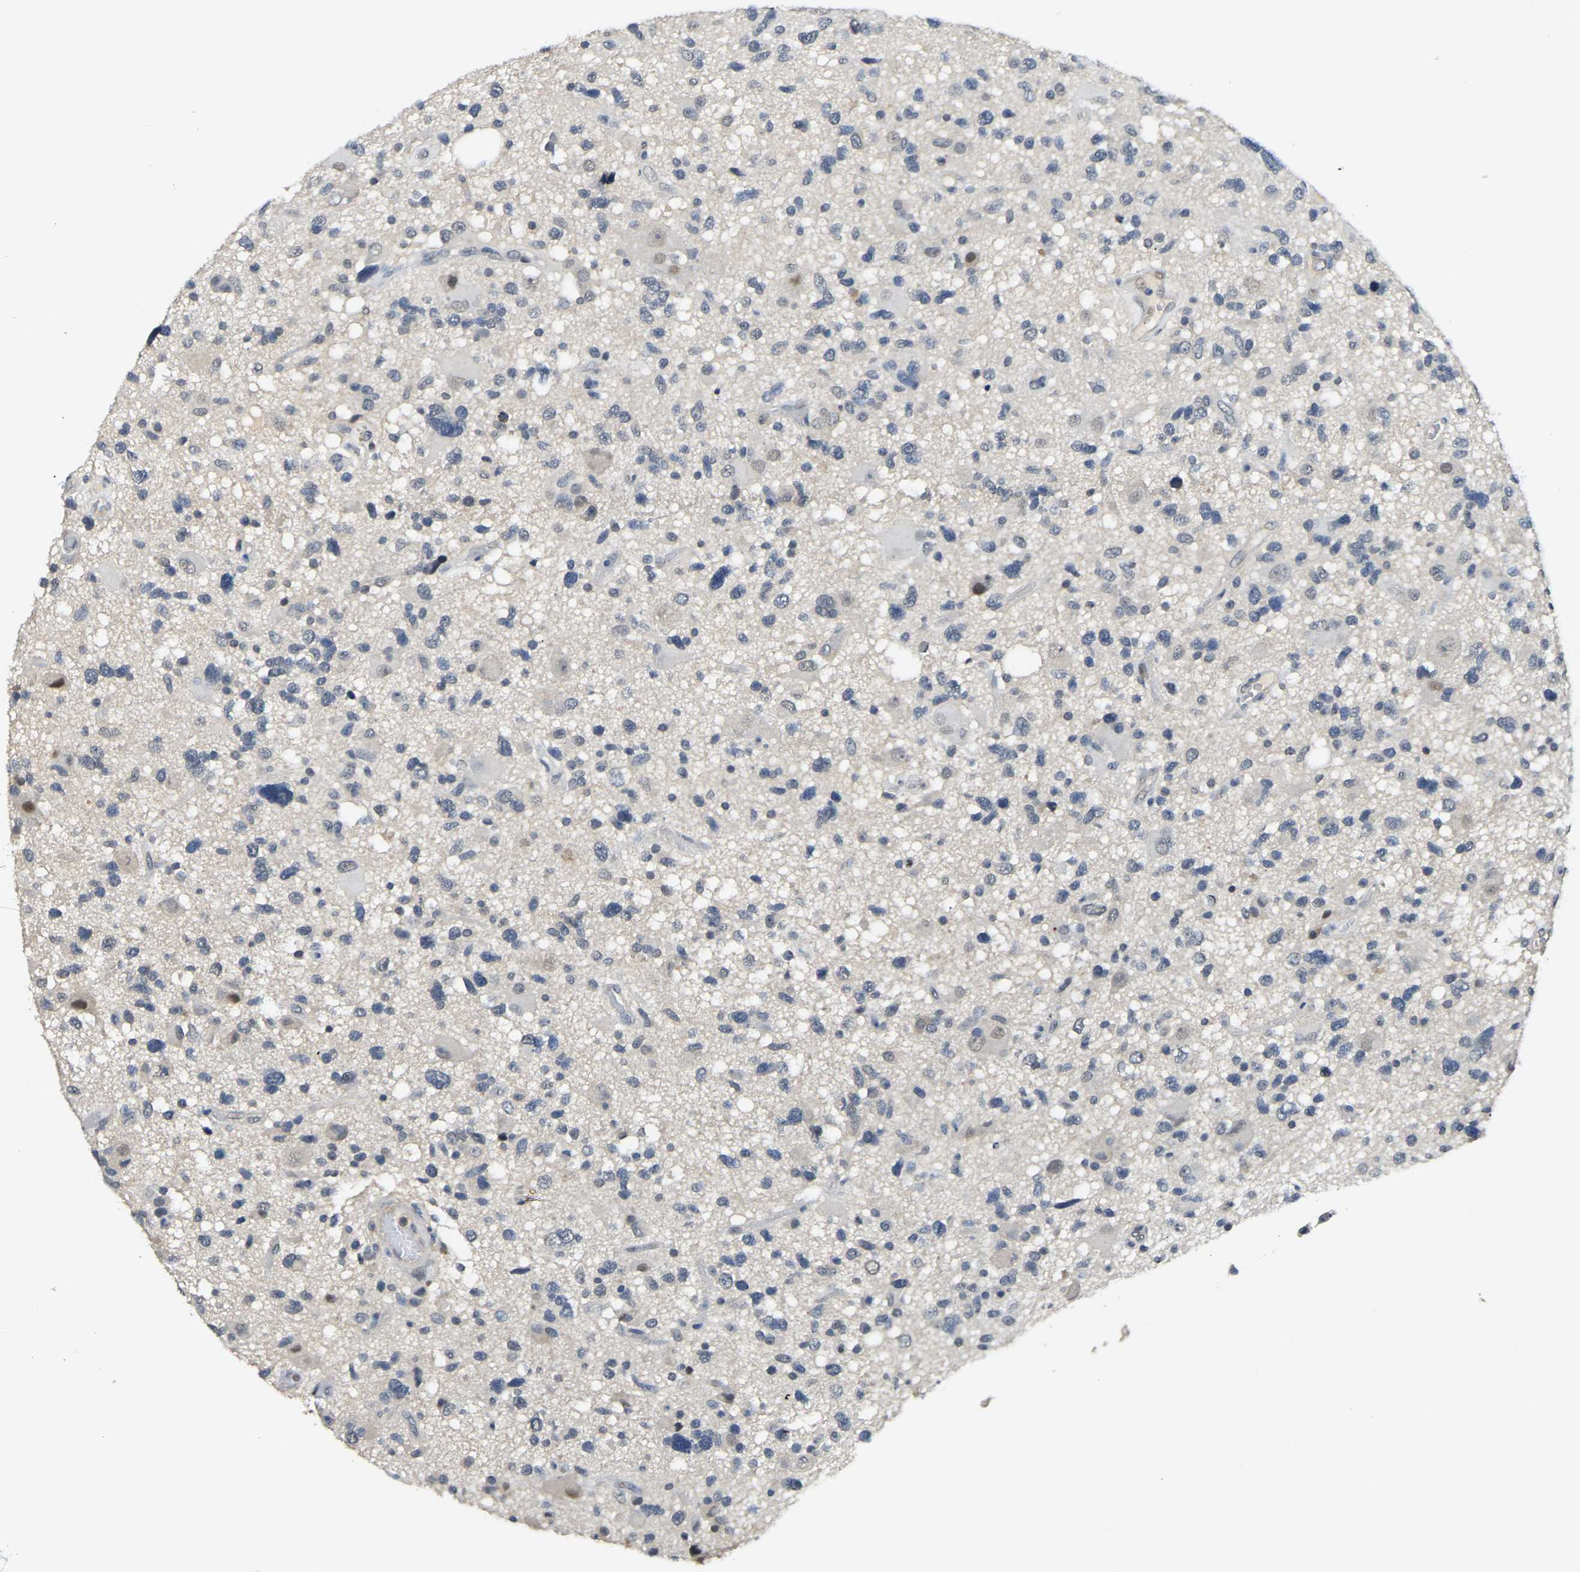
{"staining": {"intensity": "weak", "quantity": "<25%", "location": "cytoplasmic/membranous,nuclear"}, "tissue": "glioma", "cell_type": "Tumor cells", "image_type": "cancer", "snomed": [{"axis": "morphology", "description": "Glioma, malignant, High grade"}, {"axis": "topography", "description": "Brain"}], "caption": "Tumor cells are negative for protein expression in human malignant high-grade glioma.", "gene": "AHNAK", "patient": {"sex": "male", "age": 33}}